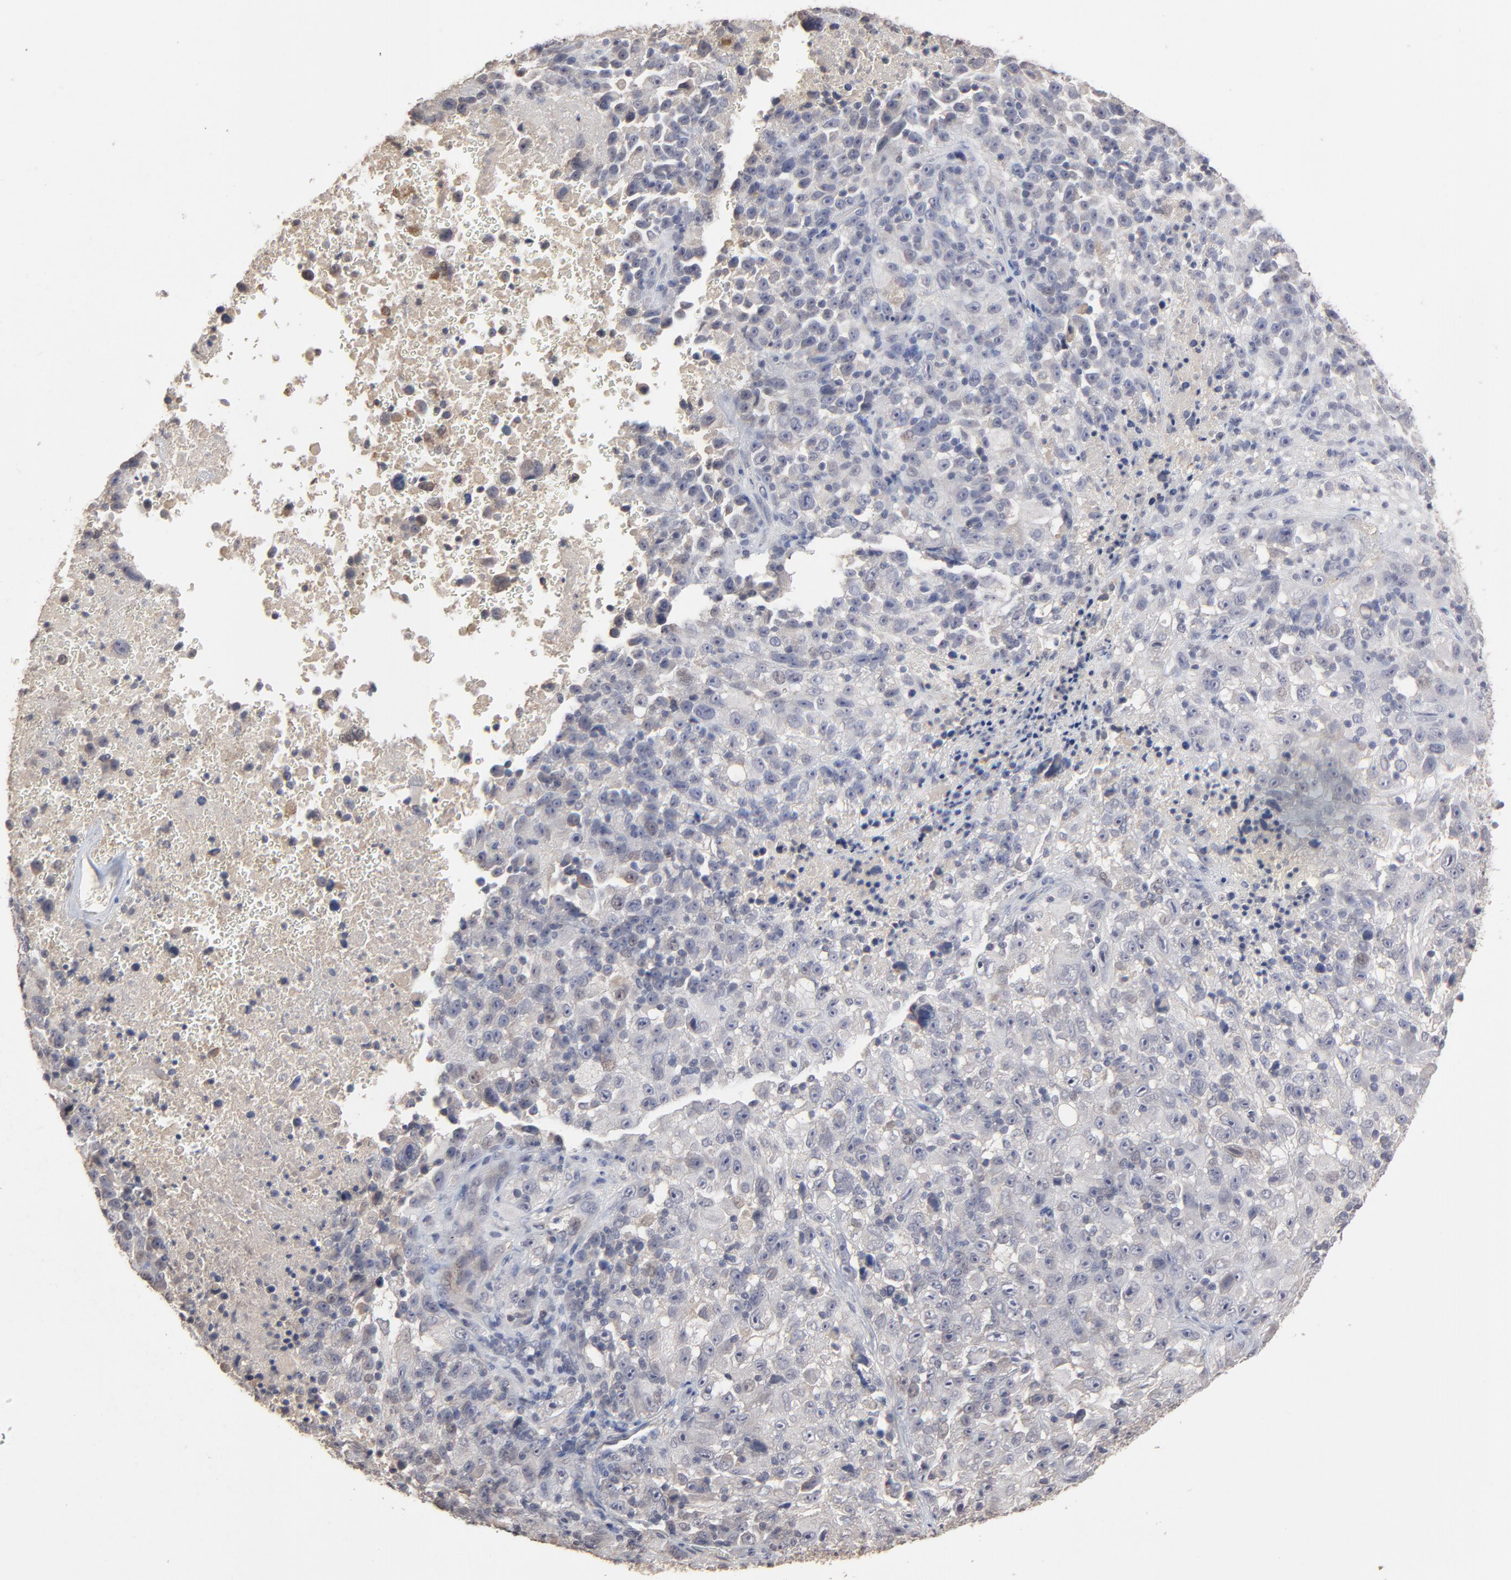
{"staining": {"intensity": "negative", "quantity": "none", "location": "none"}, "tissue": "melanoma", "cell_type": "Tumor cells", "image_type": "cancer", "snomed": [{"axis": "morphology", "description": "Malignant melanoma, Metastatic site"}, {"axis": "topography", "description": "Cerebral cortex"}], "caption": "IHC photomicrograph of melanoma stained for a protein (brown), which reveals no expression in tumor cells.", "gene": "VPREB3", "patient": {"sex": "female", "age": 52}}